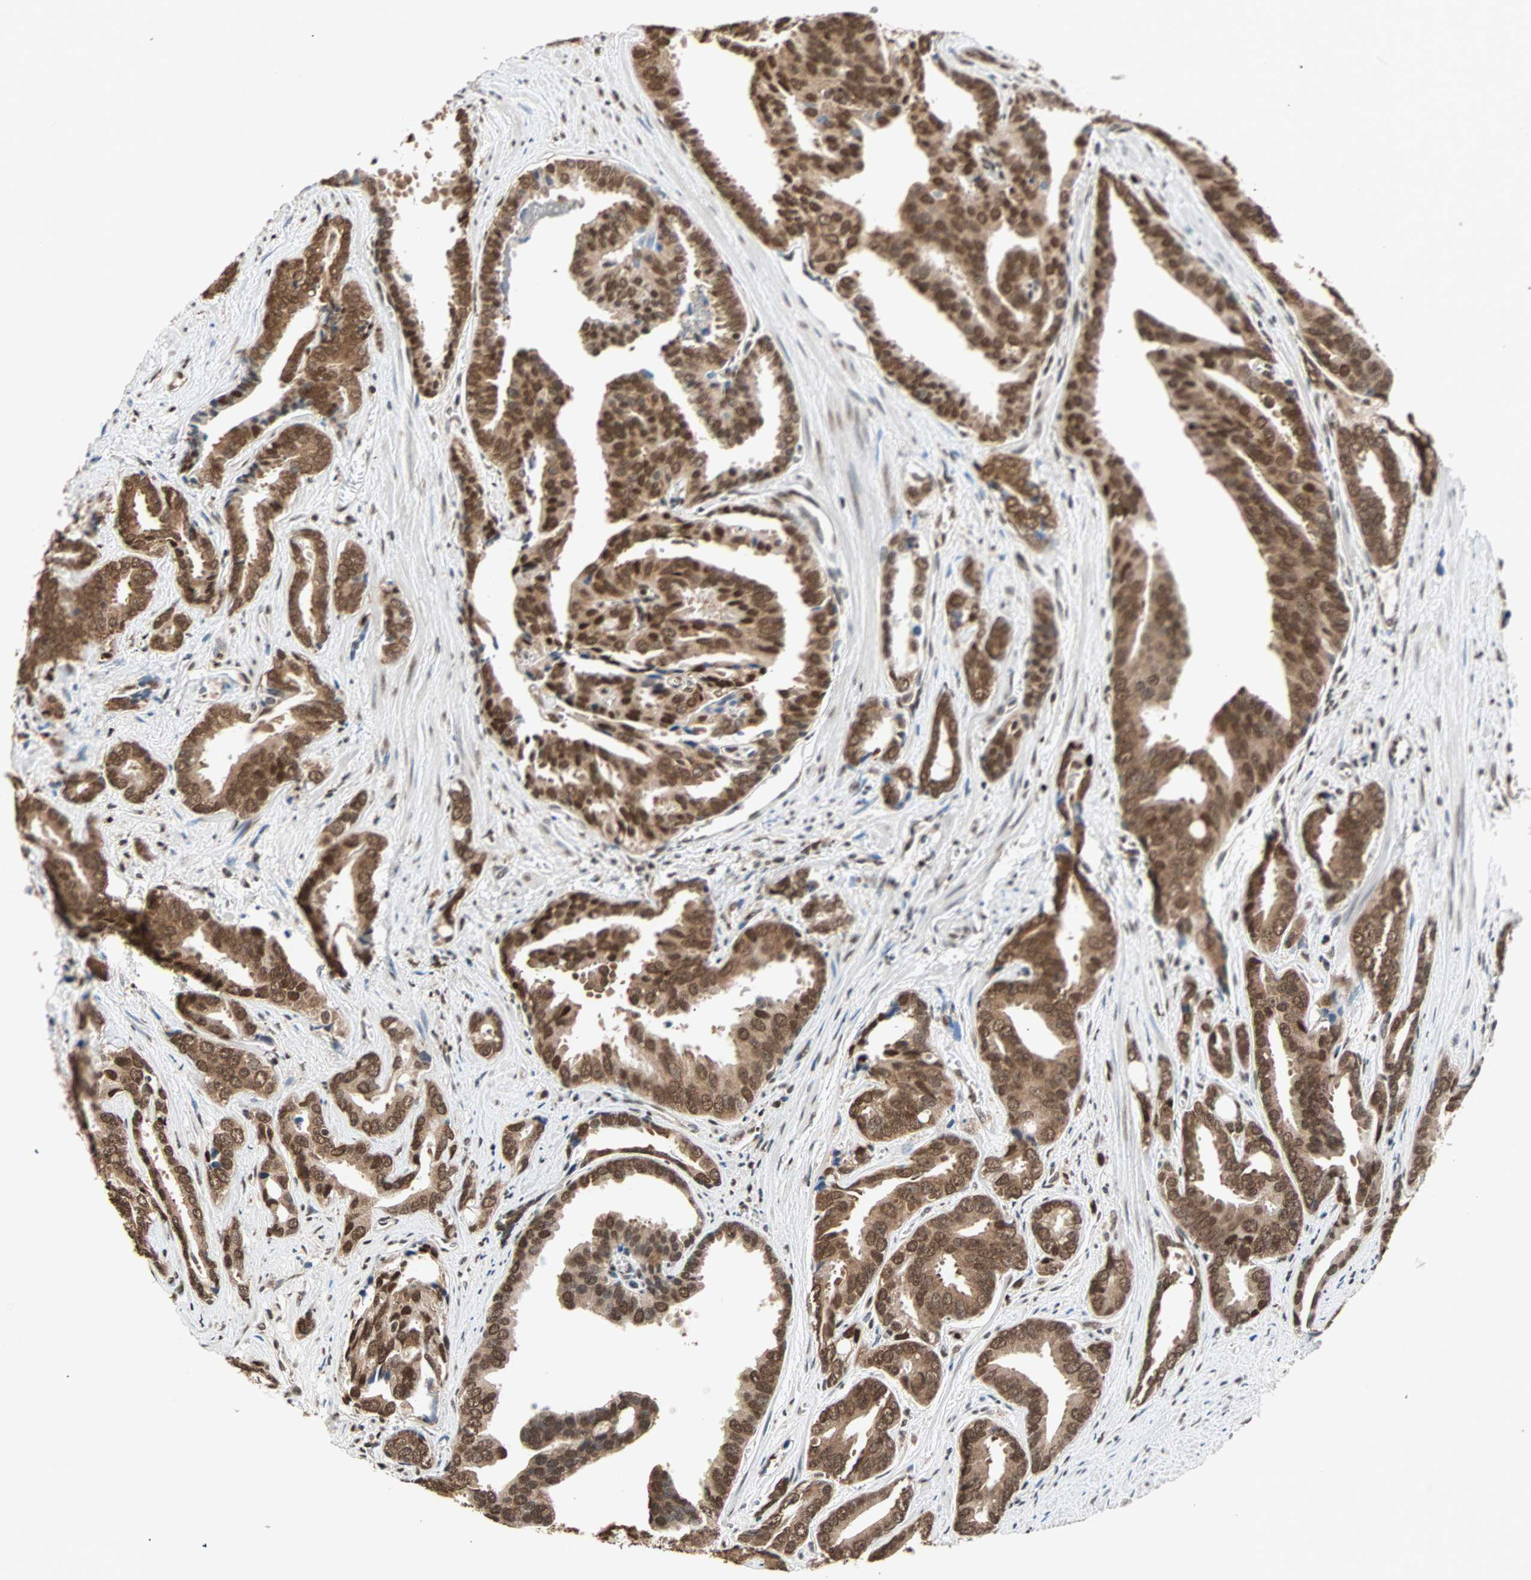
{"staining": {"intensity": "strong", "quantity": ">75%", "location": "nuclear"}, "tissue": "prostate cancer", "cell_type": "Tumor cells", "image_type": "cancer", "snomed": [{"axis": "morphology", "description": "Adenocarcinoma, High grade"}, {"axis": "topography", "description": "Prostate"}], "caption": "An image of human adenocarcinoma (high-grade) (prostate) stained for a protein displays strong nuclear brown staining in tumor cells.", "gene": "DAZAP1", "patient": {"sex": "male", "age": 67}}